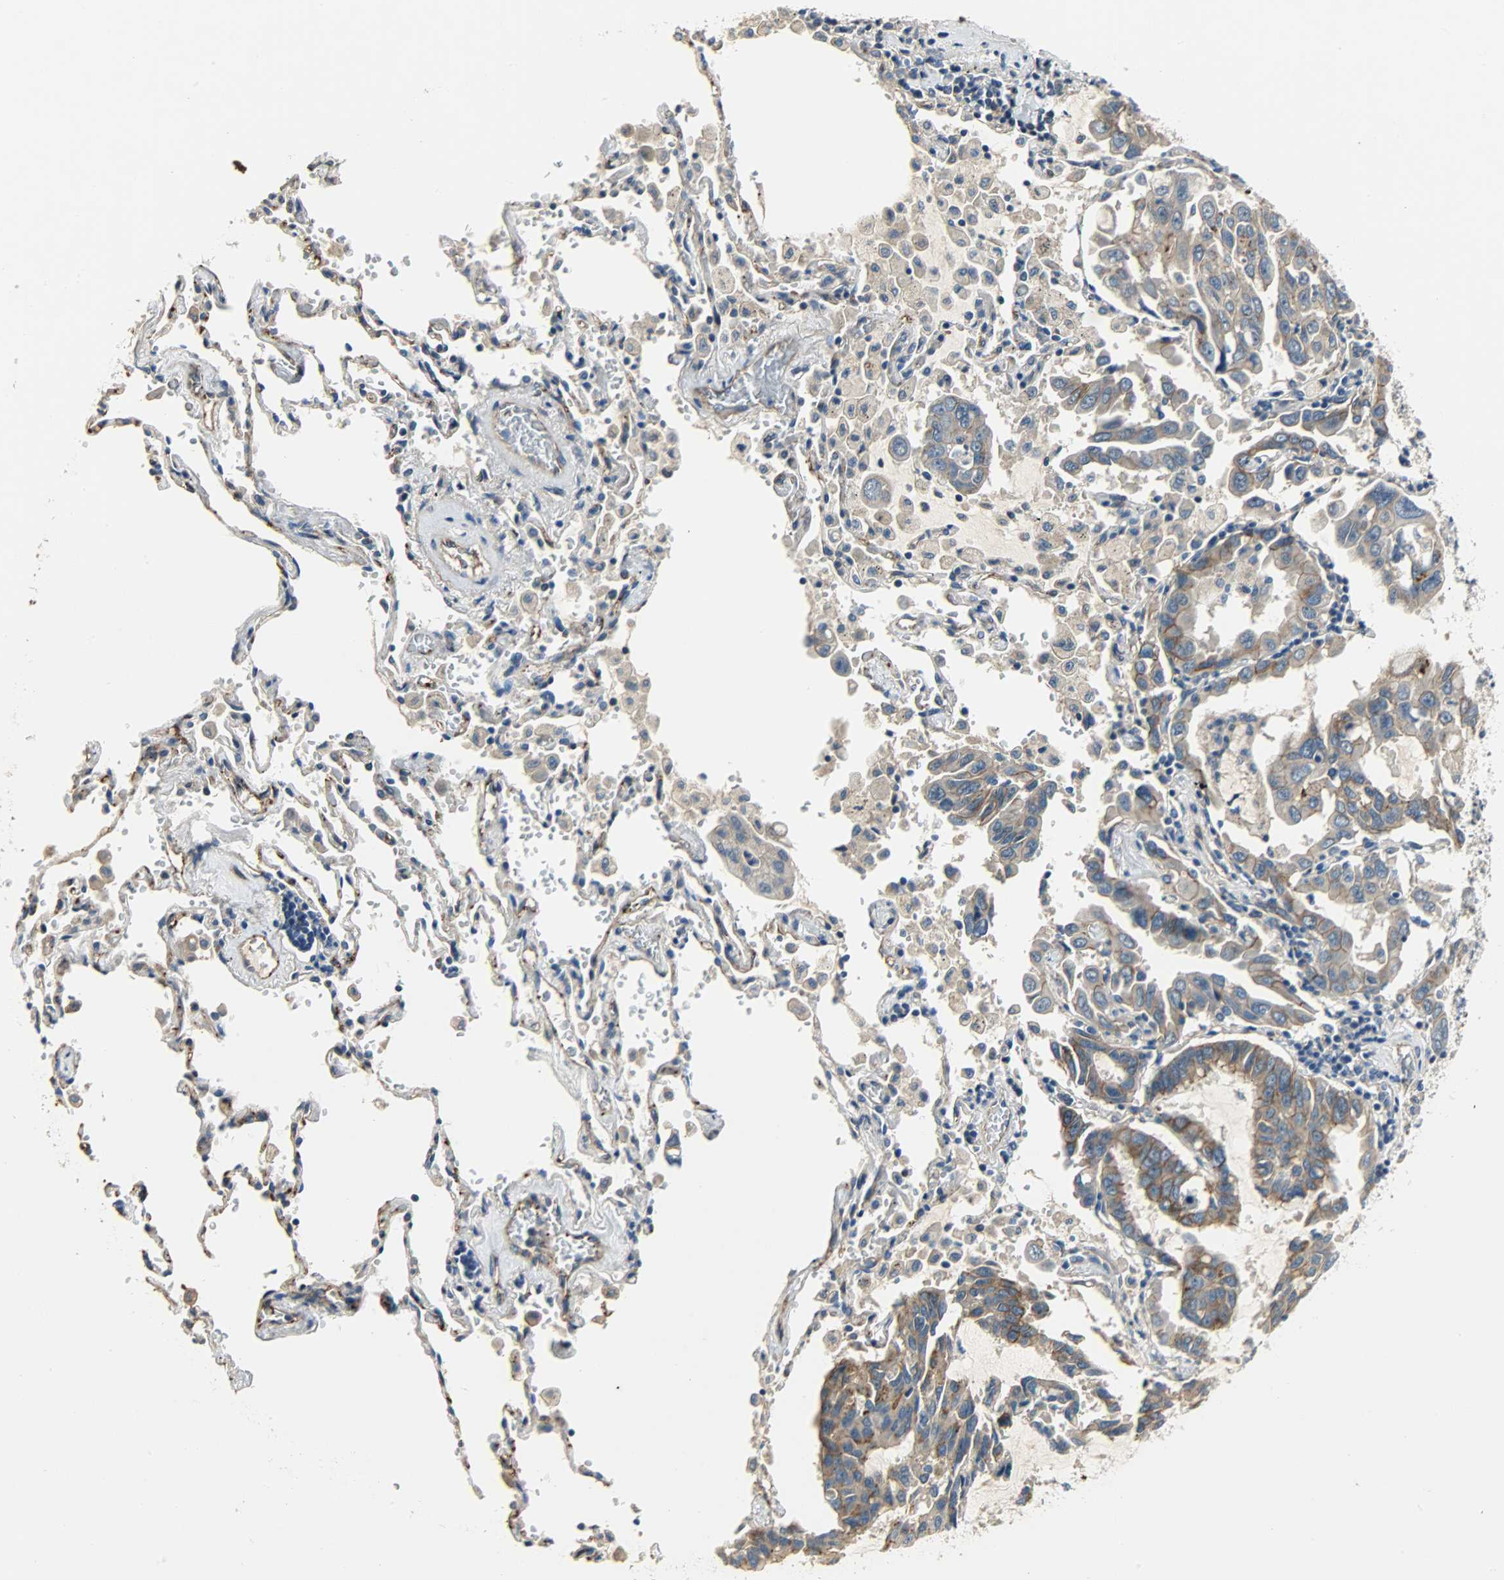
{"staining": {"intensity": "weak", "quantity": ">75%", "location": "cytoplasmic/membranous"}, "tissue": "lung cancer", "cell_type": "Tumor cells", "image_type": "cancer", "snomed": [{"axis": "morphology", "description": "Adenocarcinoma, NOS"}, {"axis": "topography", "description": "Lung"}], "caption": "Immunohistochemical staining of human lung adenocarcinoma demonstrates low levels of weak cytoplasmic/membranous staining in about >75% of tumor cells.", "gene": "KIAA1217", "patient": {"sex": "male", "age": 64}}